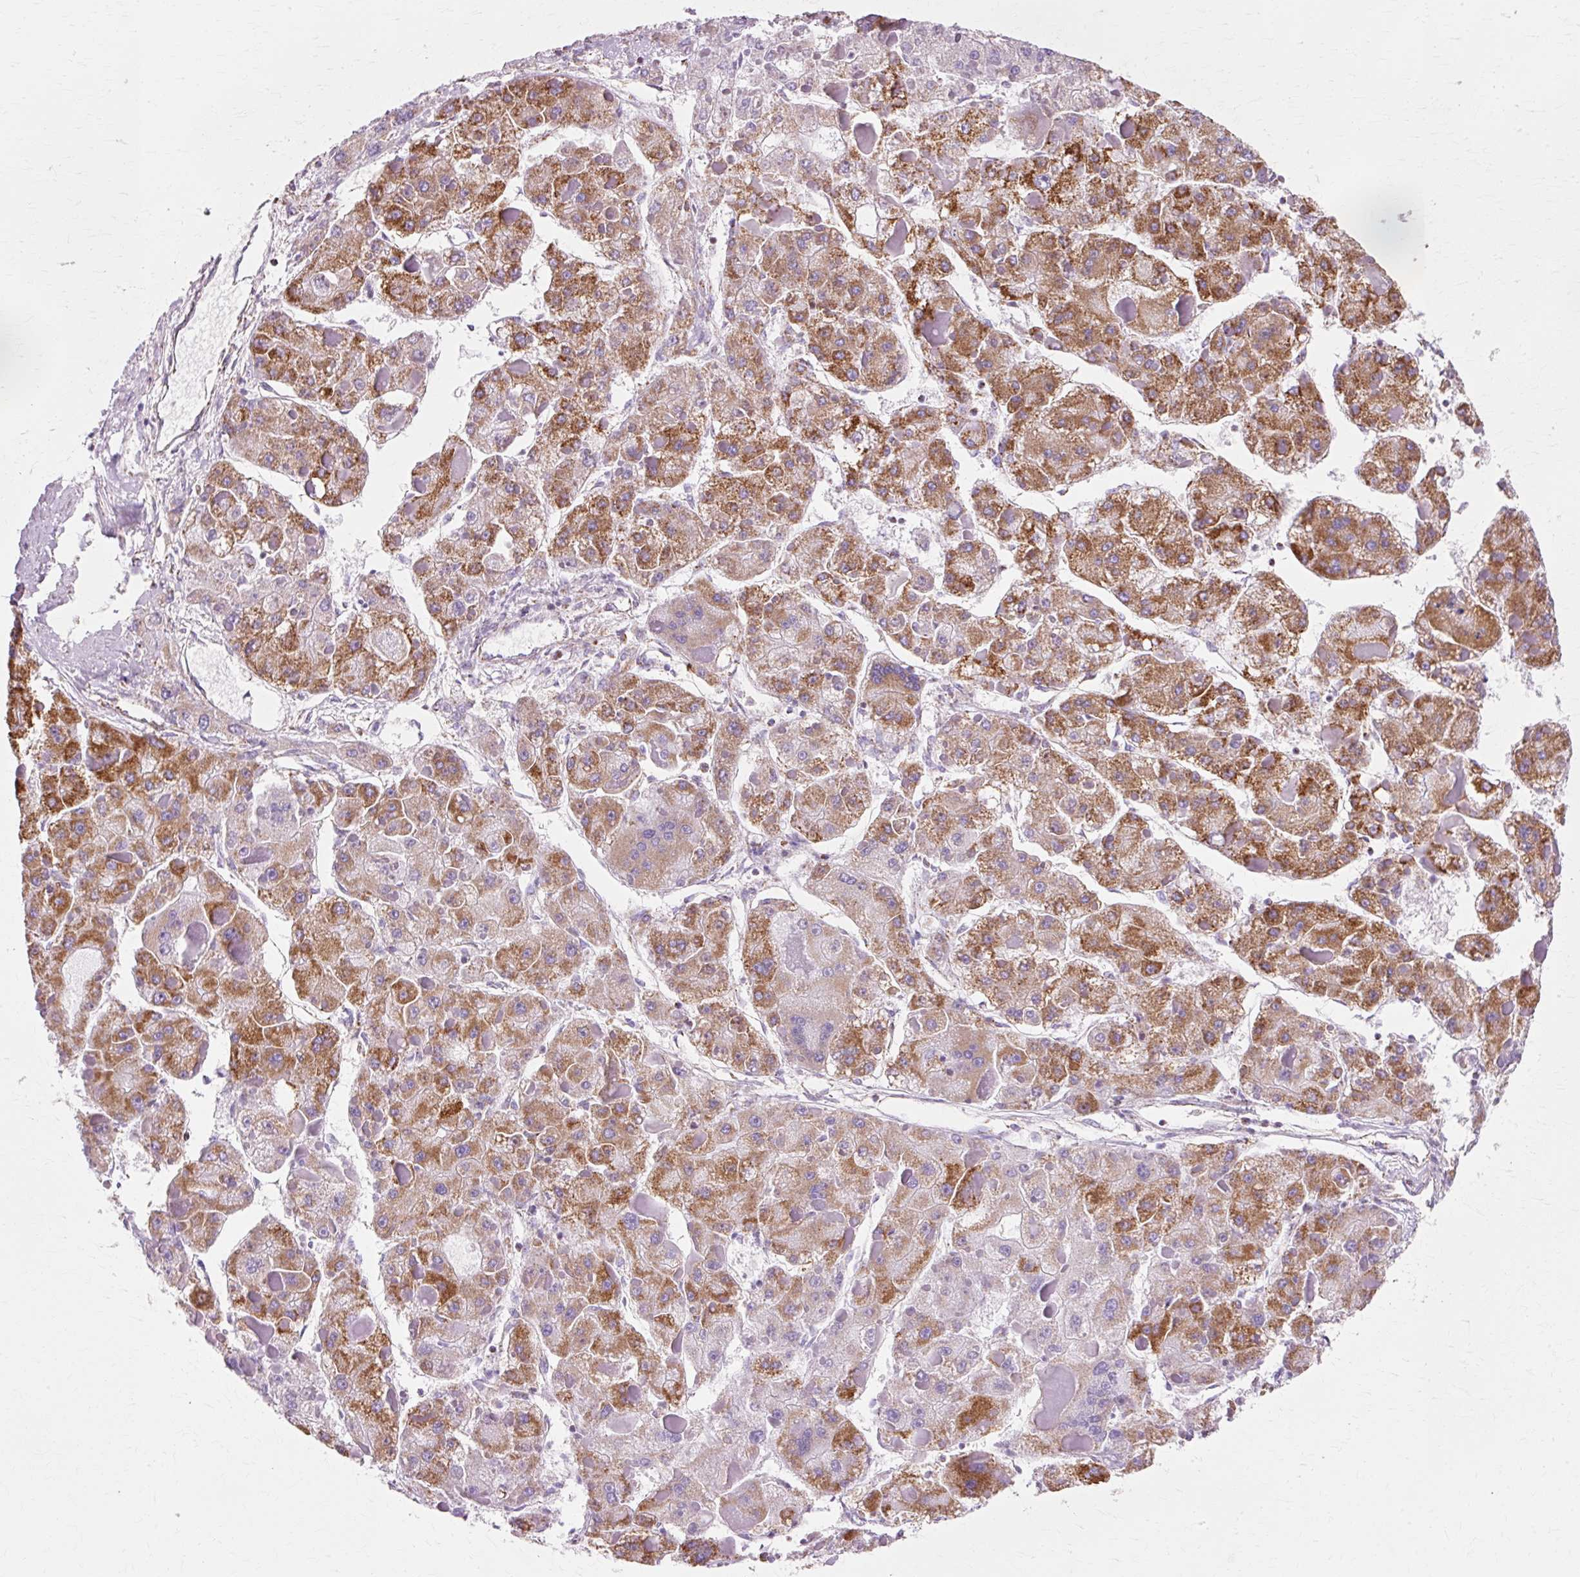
{"staining": {"intensity": "moderate", "quantity": ">75%", "location": "cytoplasmic/membranous"}, "tissue": "liver cancer", "cell_type": "Tumor cells", "image_type": "cancer", "snomed": [{"axis": "morphology", "description": "Carcinoma, Hepatocellular, NOS"}, {"axis": "topography", "description": "Liver"}], "caption": "Protein expression by immunohistochemistry (IHC) demonstrates moderate cytoplasmic/membranous expression in approximately >75% of tumor cells in liver hepatocellular carcinoma.", "gene": "ATP5PO", "patient": {"sex": "female", "age": 73}}